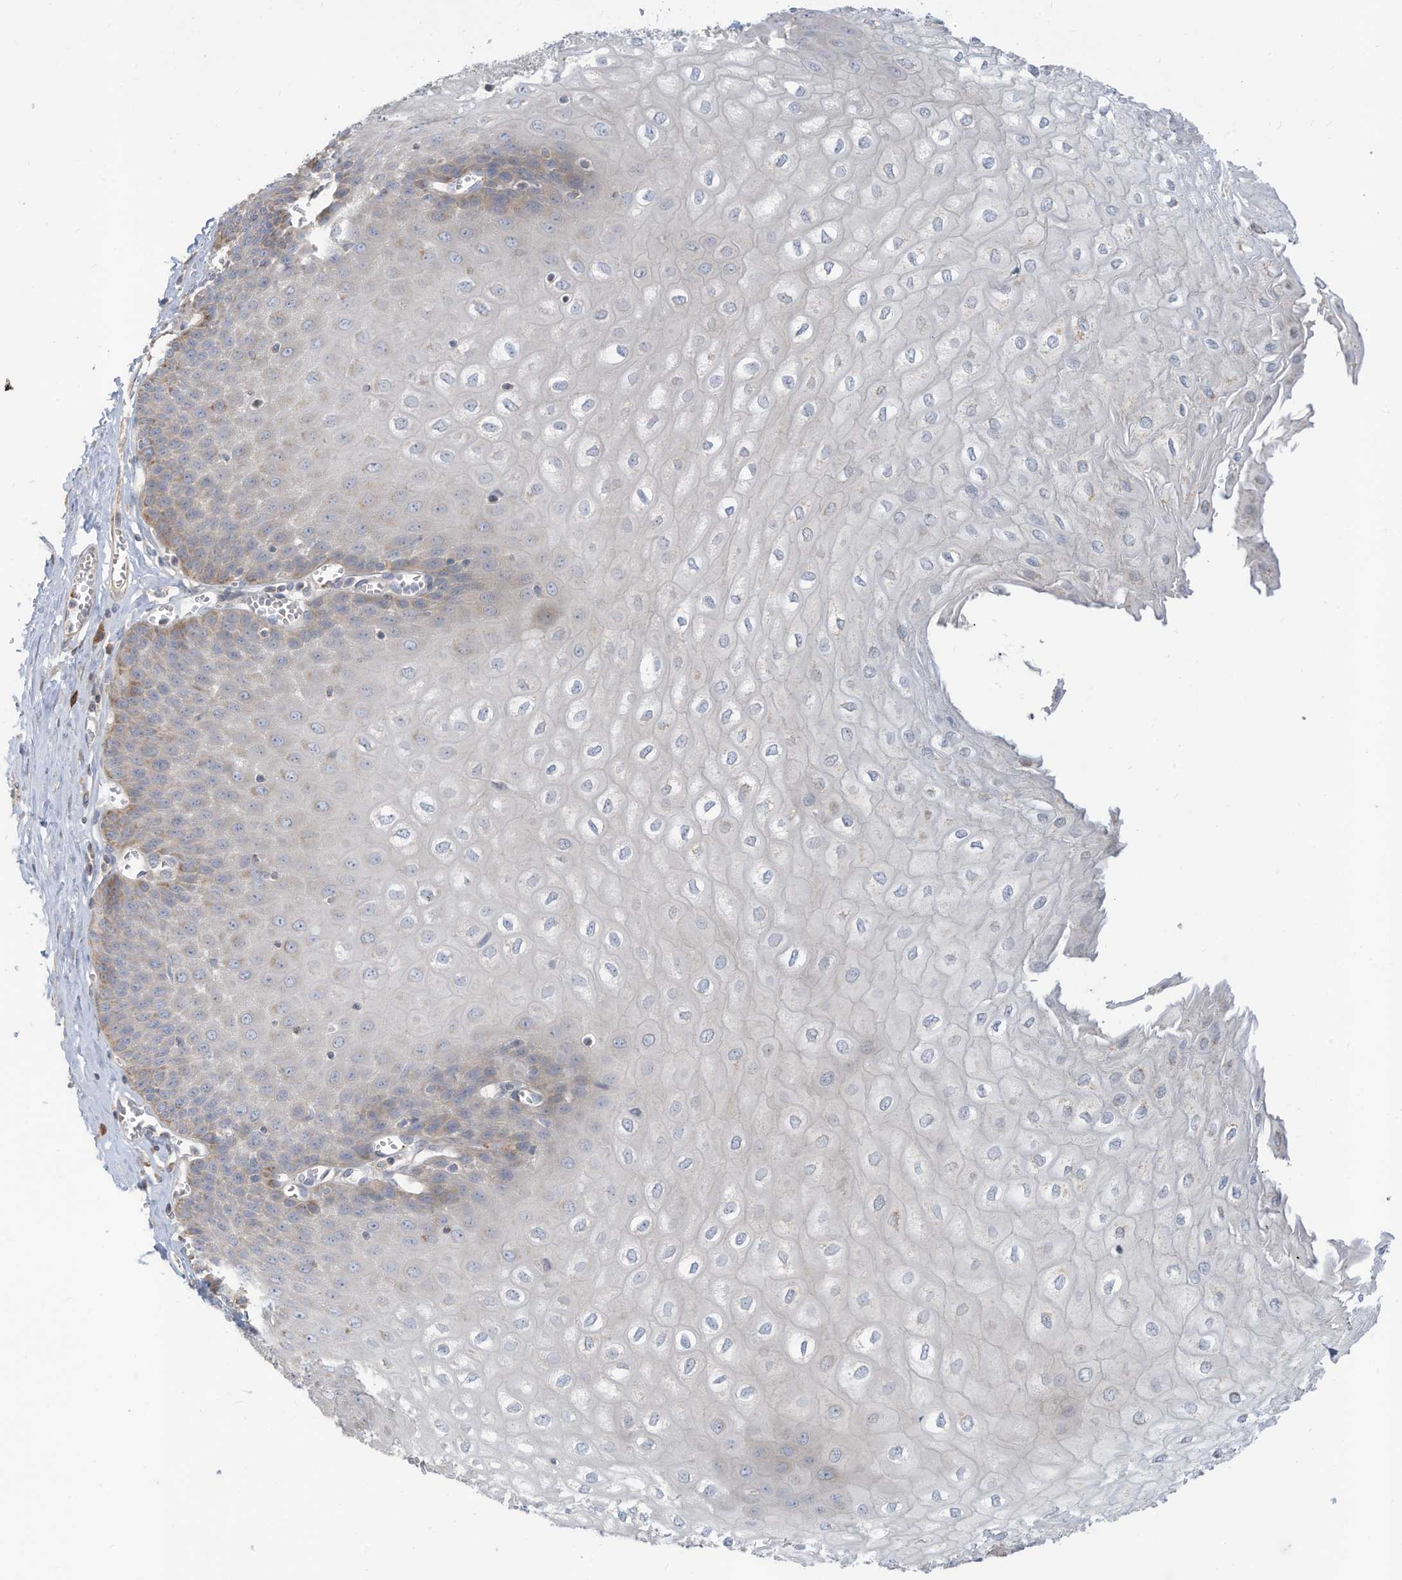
{"staining": {"intensity": "moderate", "quantity": "25%-75%", "location": "cytoplasmic/membranous"}, "tissue": "esophagus", "cell_type": "Squamous epithelial cells", "image_type": "normal", "snomed": [{"axis": "morphology", "description": "Normal tissue, NOS"}, {"axis": "topography", "description": "Esophagus"}], "caption": "A medium amount of moderate cytoplasmic/membranous expression is present in approximately 25%-75% of squamous epithelial cells in normal esophagus. (DAB (3,3'-diaminobenzidine) IHC, brown staining for protein, blue staining for nuclei).", "gene": "GTPBP2", "patient": {"sex": "male", "age": 60}}